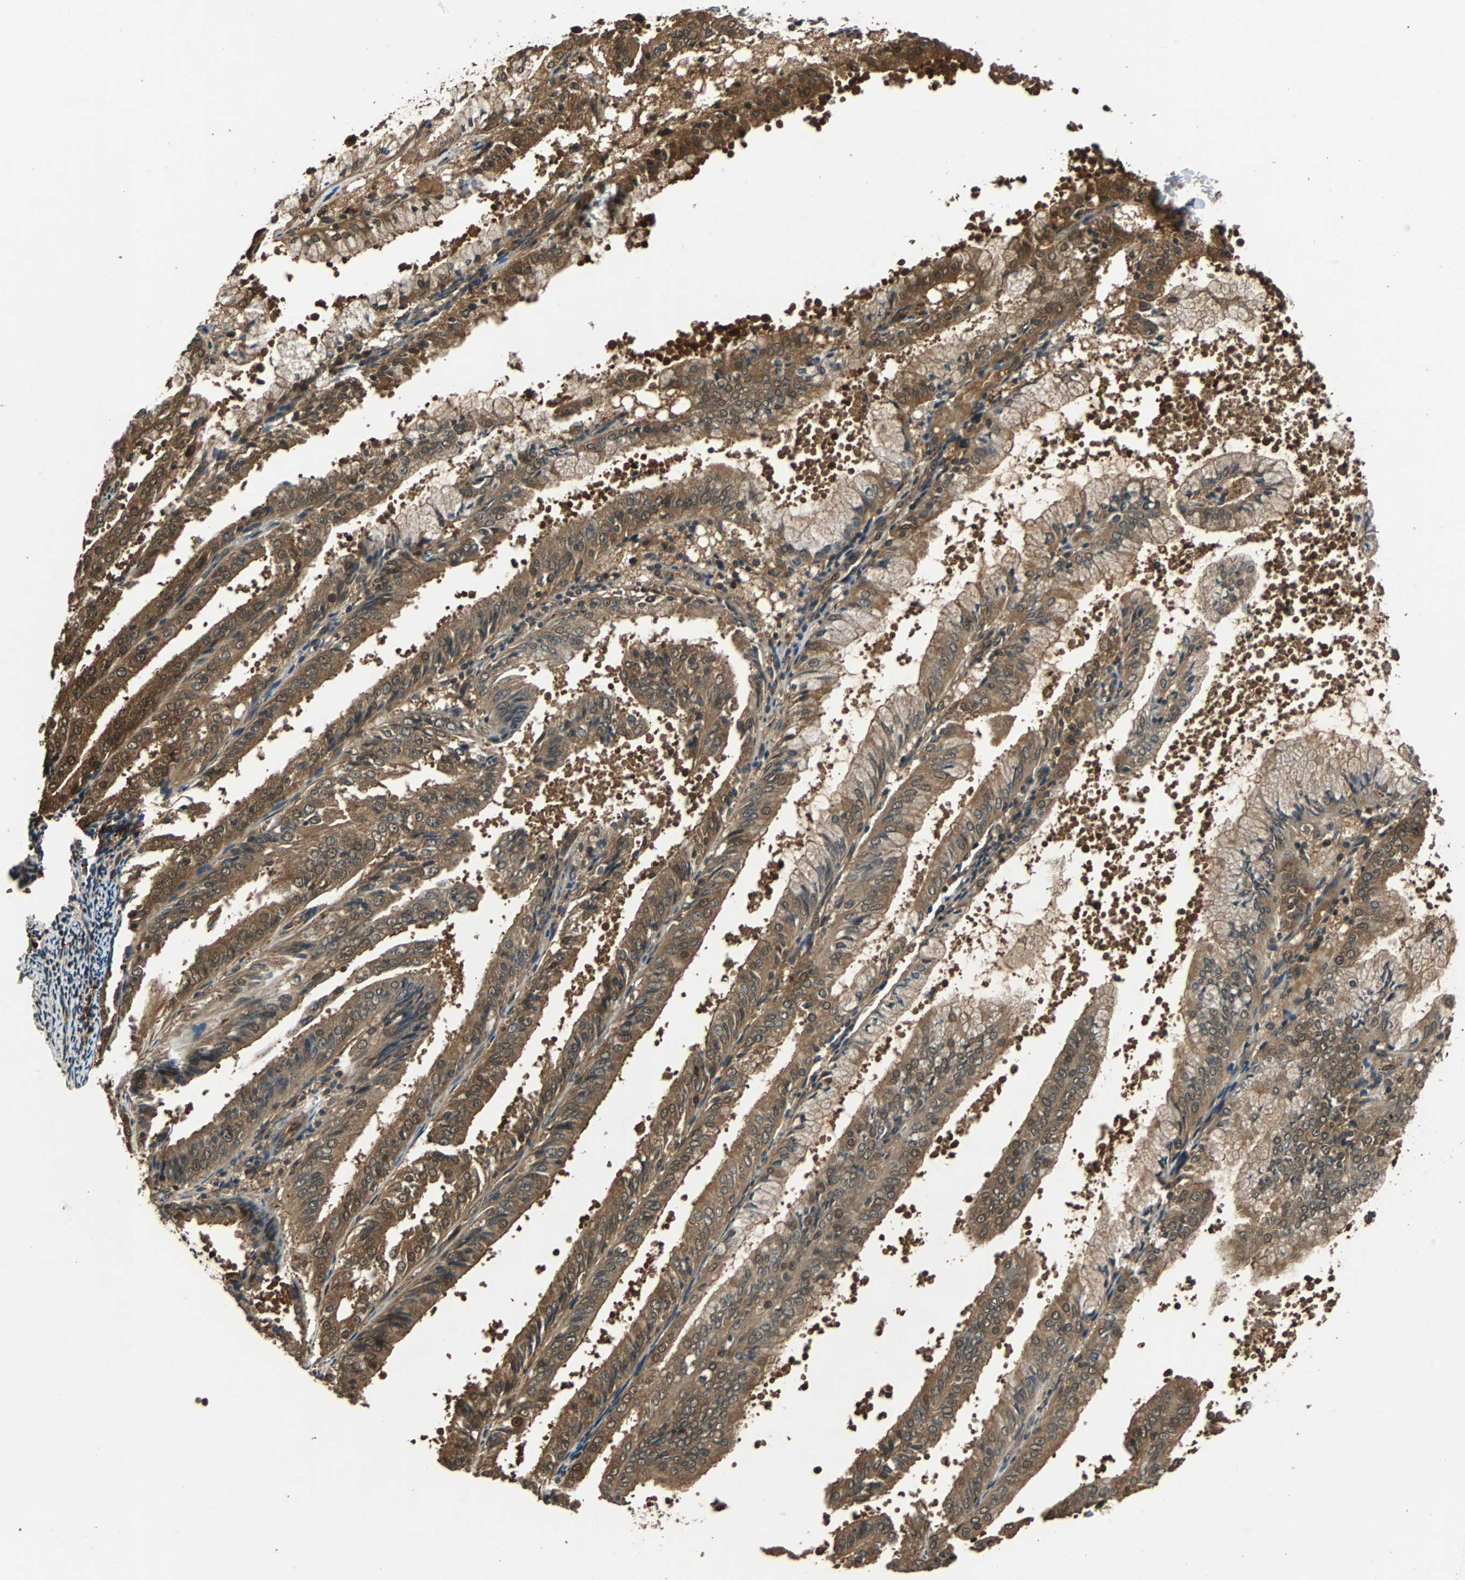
{"staining": {"intensity": "moderate", "quantity": ">75%", "location": "cytoplasmic/membranous,nuclear"}, "tissue": "endometrial cancer", "cell_type": "Tumor cells", "image_type": "cancer", "snomed": [{"axis": "morphology", "description": "Adenocarcinoma, NOS"}, {"axis": "topography", "description": "Endometrium"}], "caption": "The image exhibits staining of endometrial cancer, revealing moderate cytoplasmic/membranous and nuclear protein staining (brown color) within tumor cells.", "gene": "PRDX6", "patient": {"sex": "female", "age": 63}}